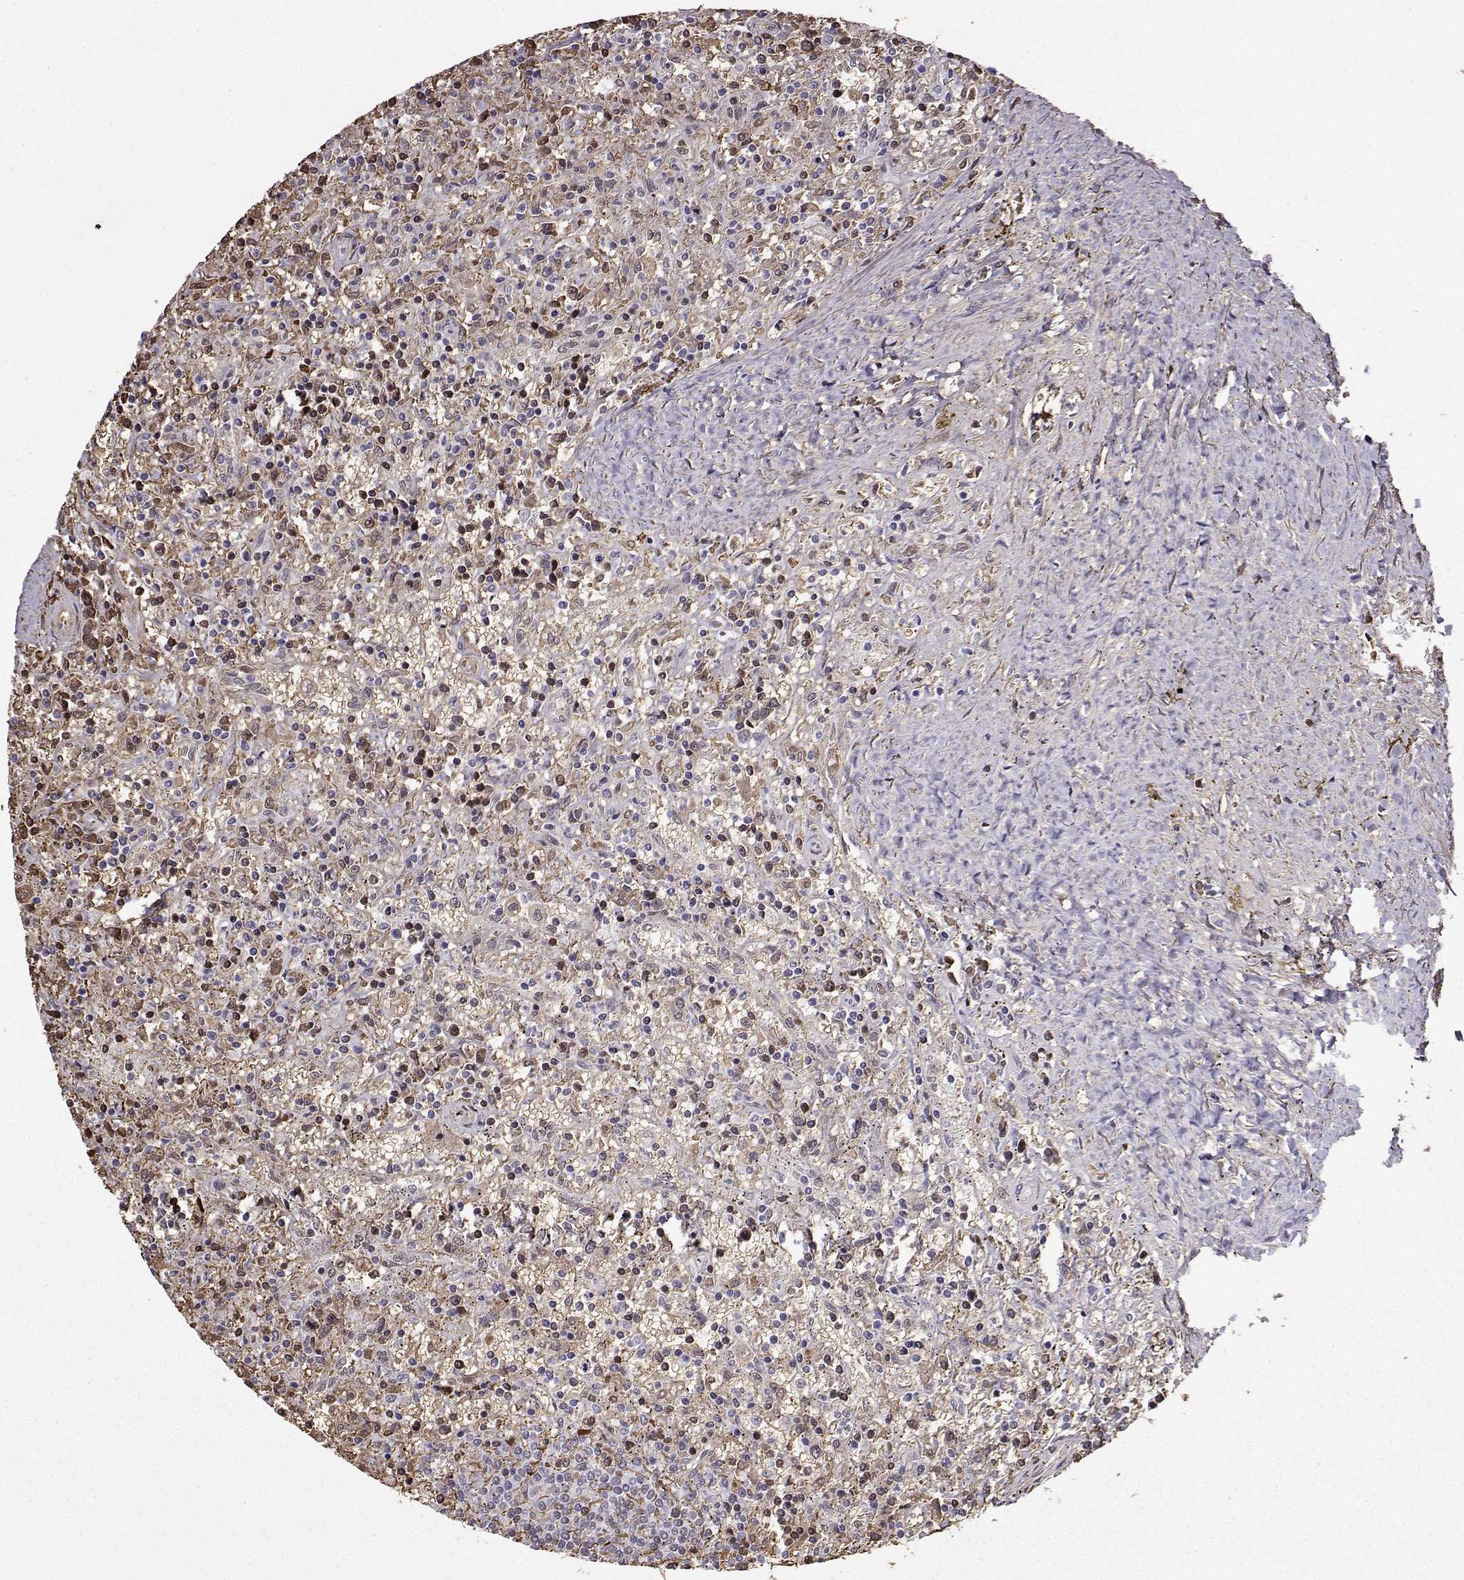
{"staining": {"intensity": "negative", "quantity": "none", "location": "none"}, "tissue": "lymphoma", "cell_type": "Tumor cells", "image_type": "cancer", "snomed": [{"axis": "morphology", "description": "Malignant lymphoma, non-Hodgkin's type, Low grade"}, {"axis": "topography", "description": "Spleen"}], "caption": "Micrograph shows no significant protein staining in tumor cells of low-grade malignant lymphoma, non-Hodgkin's type.", "gene": "CCNK", "patient": {"sex": "male", "age": 62}}